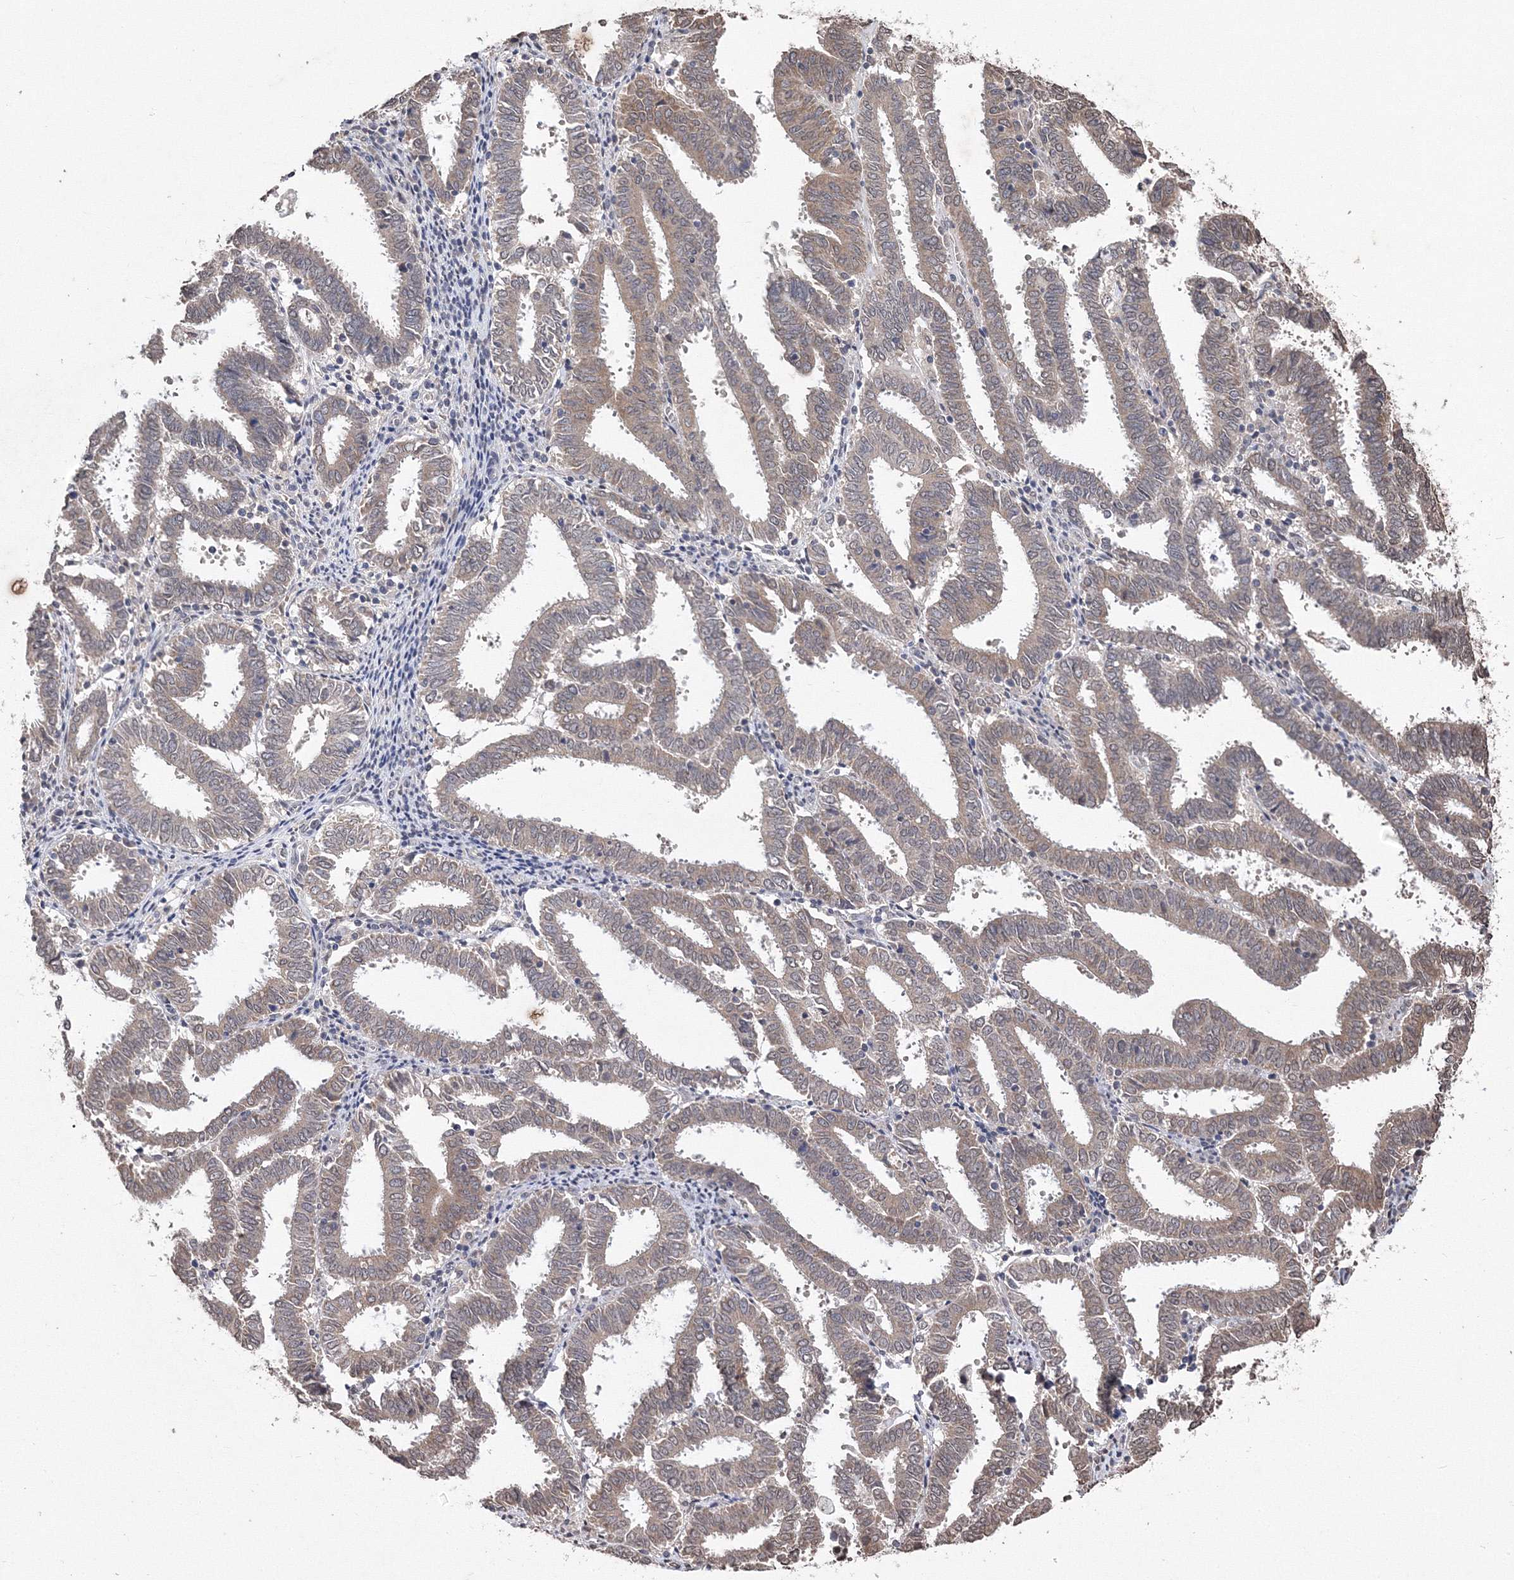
{"staining": {"intensity": "weak", "quantity": ">75%", "location": "cytoplasmic/membranous,nuclear"}, "tissue": "endometrial cancer", "cell_type": "Tumor cells", "image_type": "cancer", "snomed": [{"axis": "morphology", "description": "Adenocarcinoma, NOS"}, {"axis": "topography", "description": "Uterus"}], "caption": "Protein expression analysis of endometrial adenocarcinoma reveals weak cytoplasmic/membranous and nuclear positivity in about >75% of tumor cells.", "gene": "GPN1", "patient": {"sex": "female", "age": 83}}